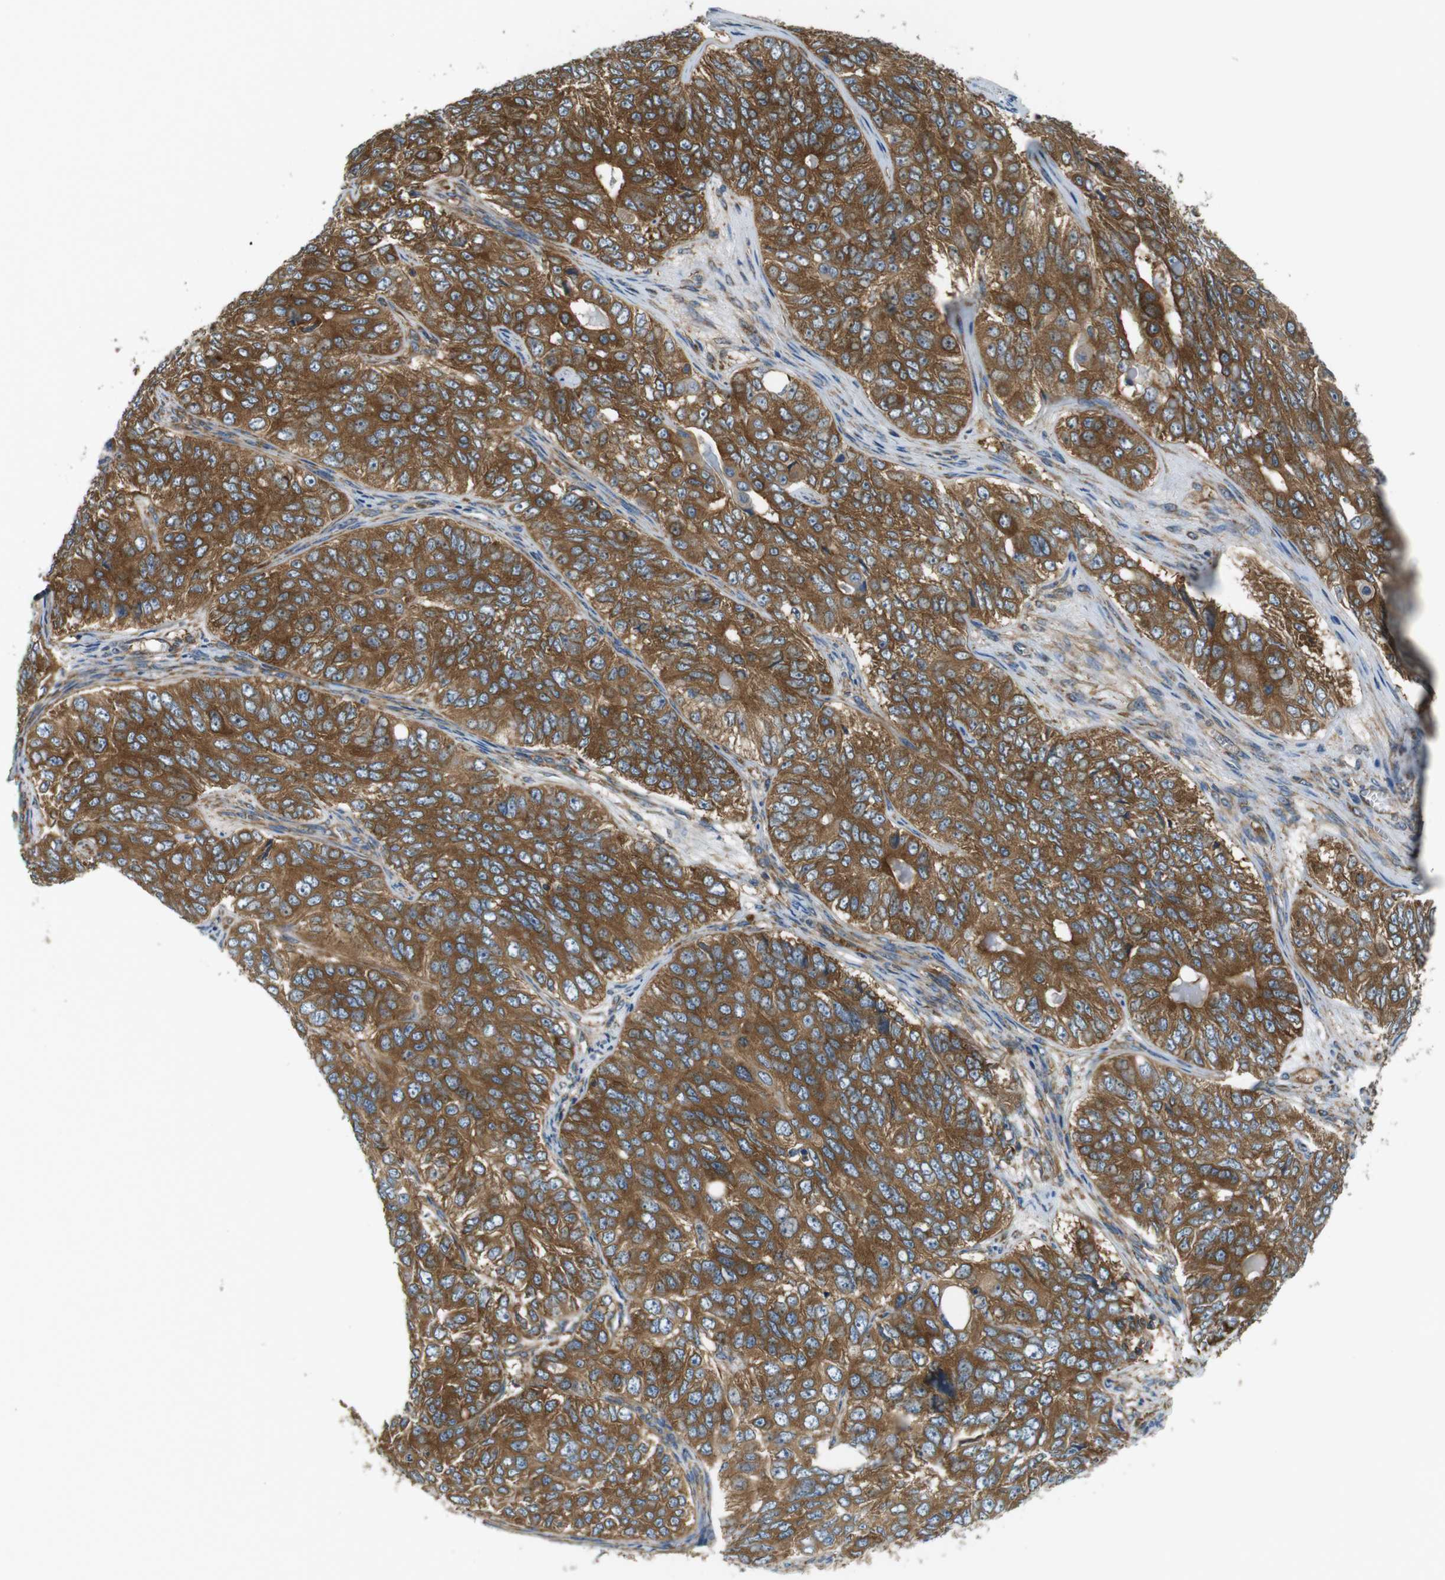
{"staining": {"intensity": "moderate", "quantity": ">75%", "location": "cytoplasmic/membranous"}, "tissue": "ovarian cancer", "cell_type": "Tumor cells", "image_type": "cancer", "snomed": [{"axis": "morphology", "description": "Carcinoma, endometroid"}, {"axis": "topography", "description": "Ovary"}], "caption": "Ovarian endometroid carcinoma stained for a protein displays moderate cytoplasmic/membranous positivity in tumor cells.", "gene": "TSC1", "patient": {"sex": "female", "age": 51}}